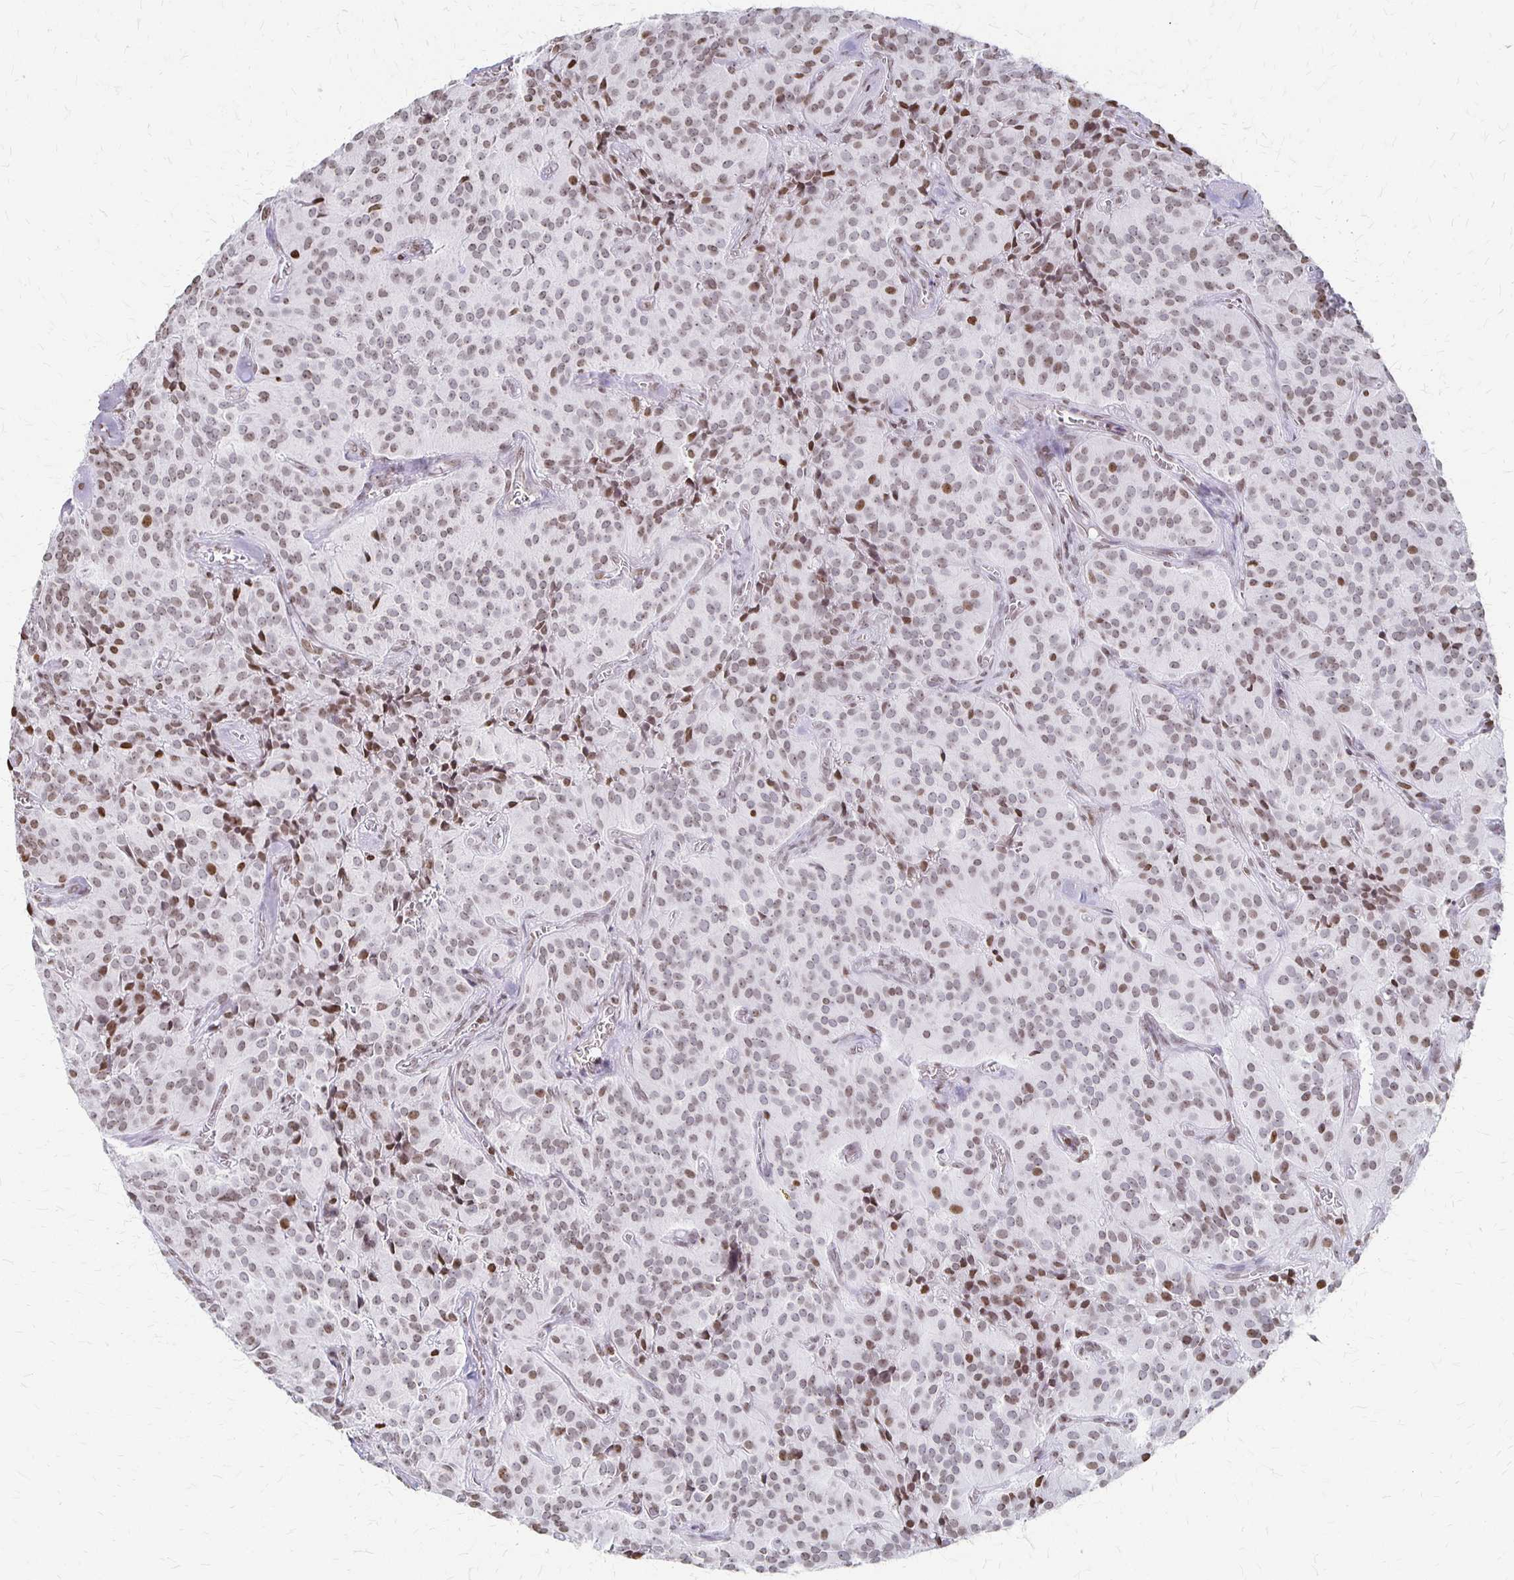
{"staining": {"intensity": "weak", "quantity": "25%-75%", "location": "nuclear"}, "tissue": "glioma", "cell_type": "Tumor cells", "image_type": "cancer", "snomed": [{"axis": "morphology", "description": "Glioma, malignant, Low grade"}, {"axis": "topography", "description": "Brain"}], "caption": "Tumor cells show weak nuclear staining in about 25%-75% of cells in malignant glioma (low-grade). (DAB (3,3'-diaminobenzidine) IHC, brown staining for protein, blue staining for nuclei).", "gene": "ZNF280C", "patient": {"sex": "male", "age": 42}}